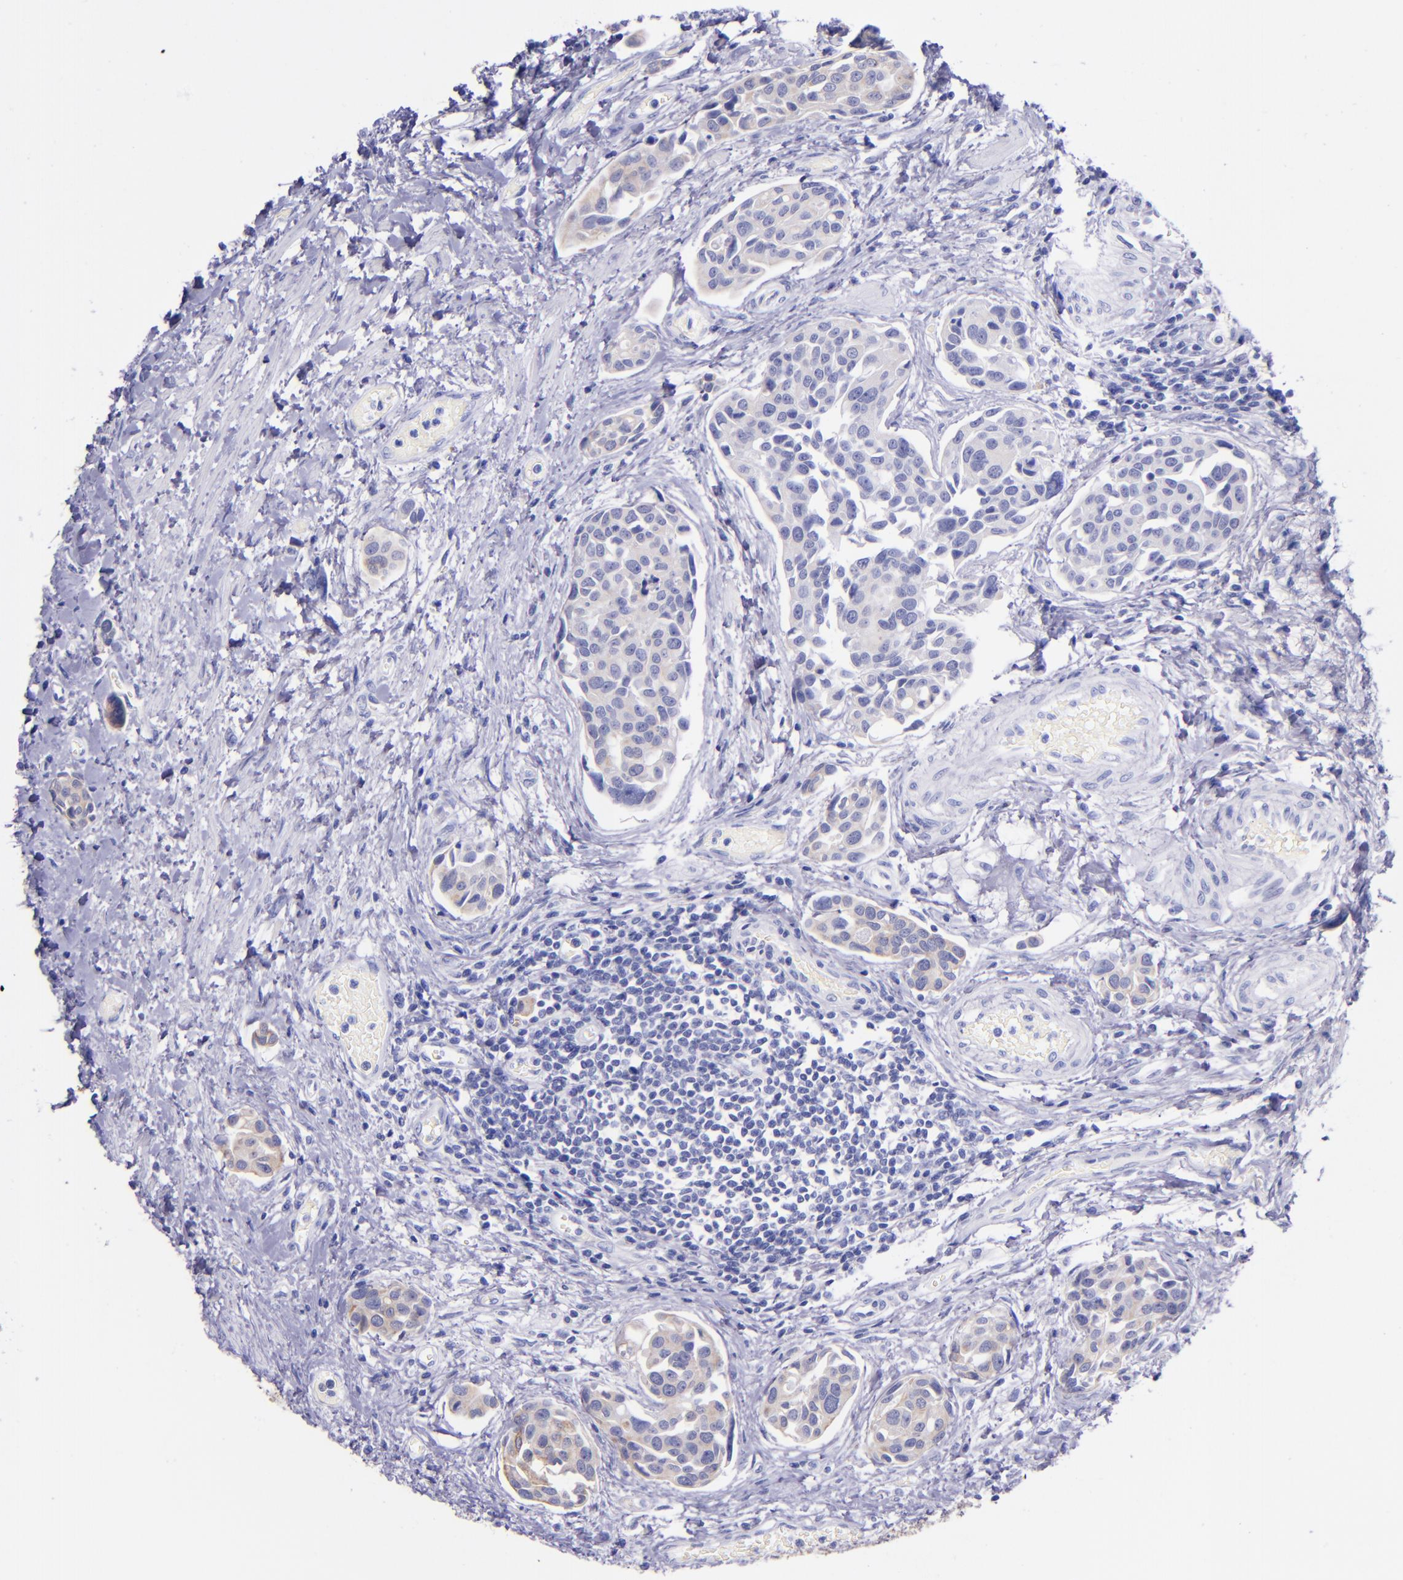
{"staining": {"intensity": "negative", "quantity": "none", "location": "none"}, "tissue": "urothelial cancer", "cell_type": "Tumor cells", "image_type": "cancer", "snomed": [{"axis": "morphology", "description": "Urothelial carcinoma, High grade"}, {"axis": "topography", "description": "Urinary bladder"}], "caption": "Tumor cells are negative for brown protein staining in urothelial cancer. (DAB (3,3'-diaminobenzidine) IHC with hematoxylin counter stain).", "gene": "KRT4", "patient": {"sex": "male", "age": 78}}